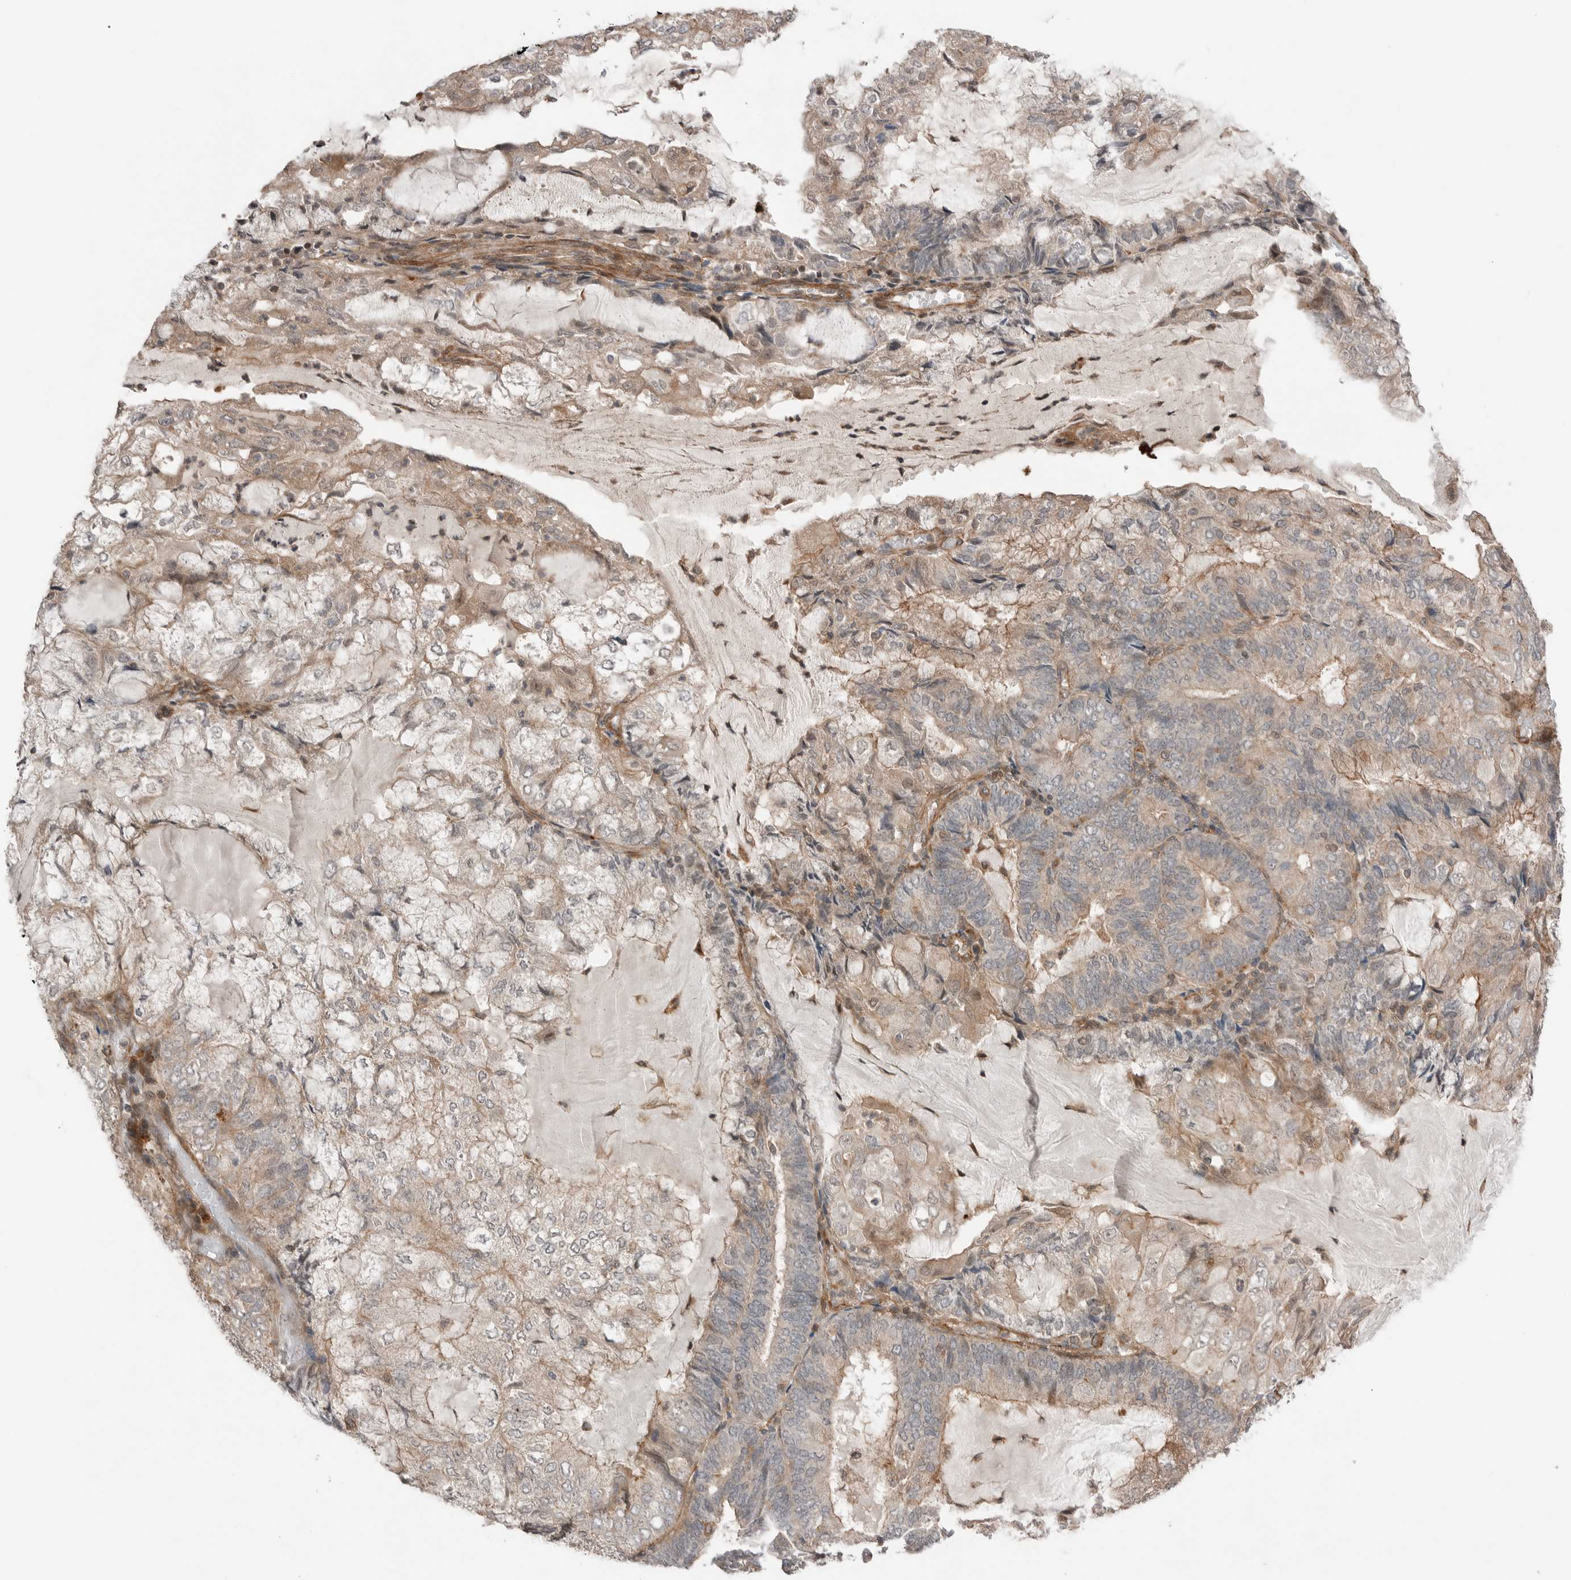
{"staining": {"intensity": "weak", "quantity": "<25%", "location": "cytoplasmic/membranous"}, "tissue": "endometrial cancer", "cell_type": "Tumor cells", "image_type": "cancer", "snomed": [{"axis": "morphology", "description": "Adenocarcinoma, NOS"}, {"axis": "topography", "description": "Endometrium"}], "caption": "This is an IHC histopathology image of endometrial cancer (adenocarcinoma). There is no positivity in tumor cells.", "gene": "PEAK1", "patient": {"sex": "female", "age": 81}}